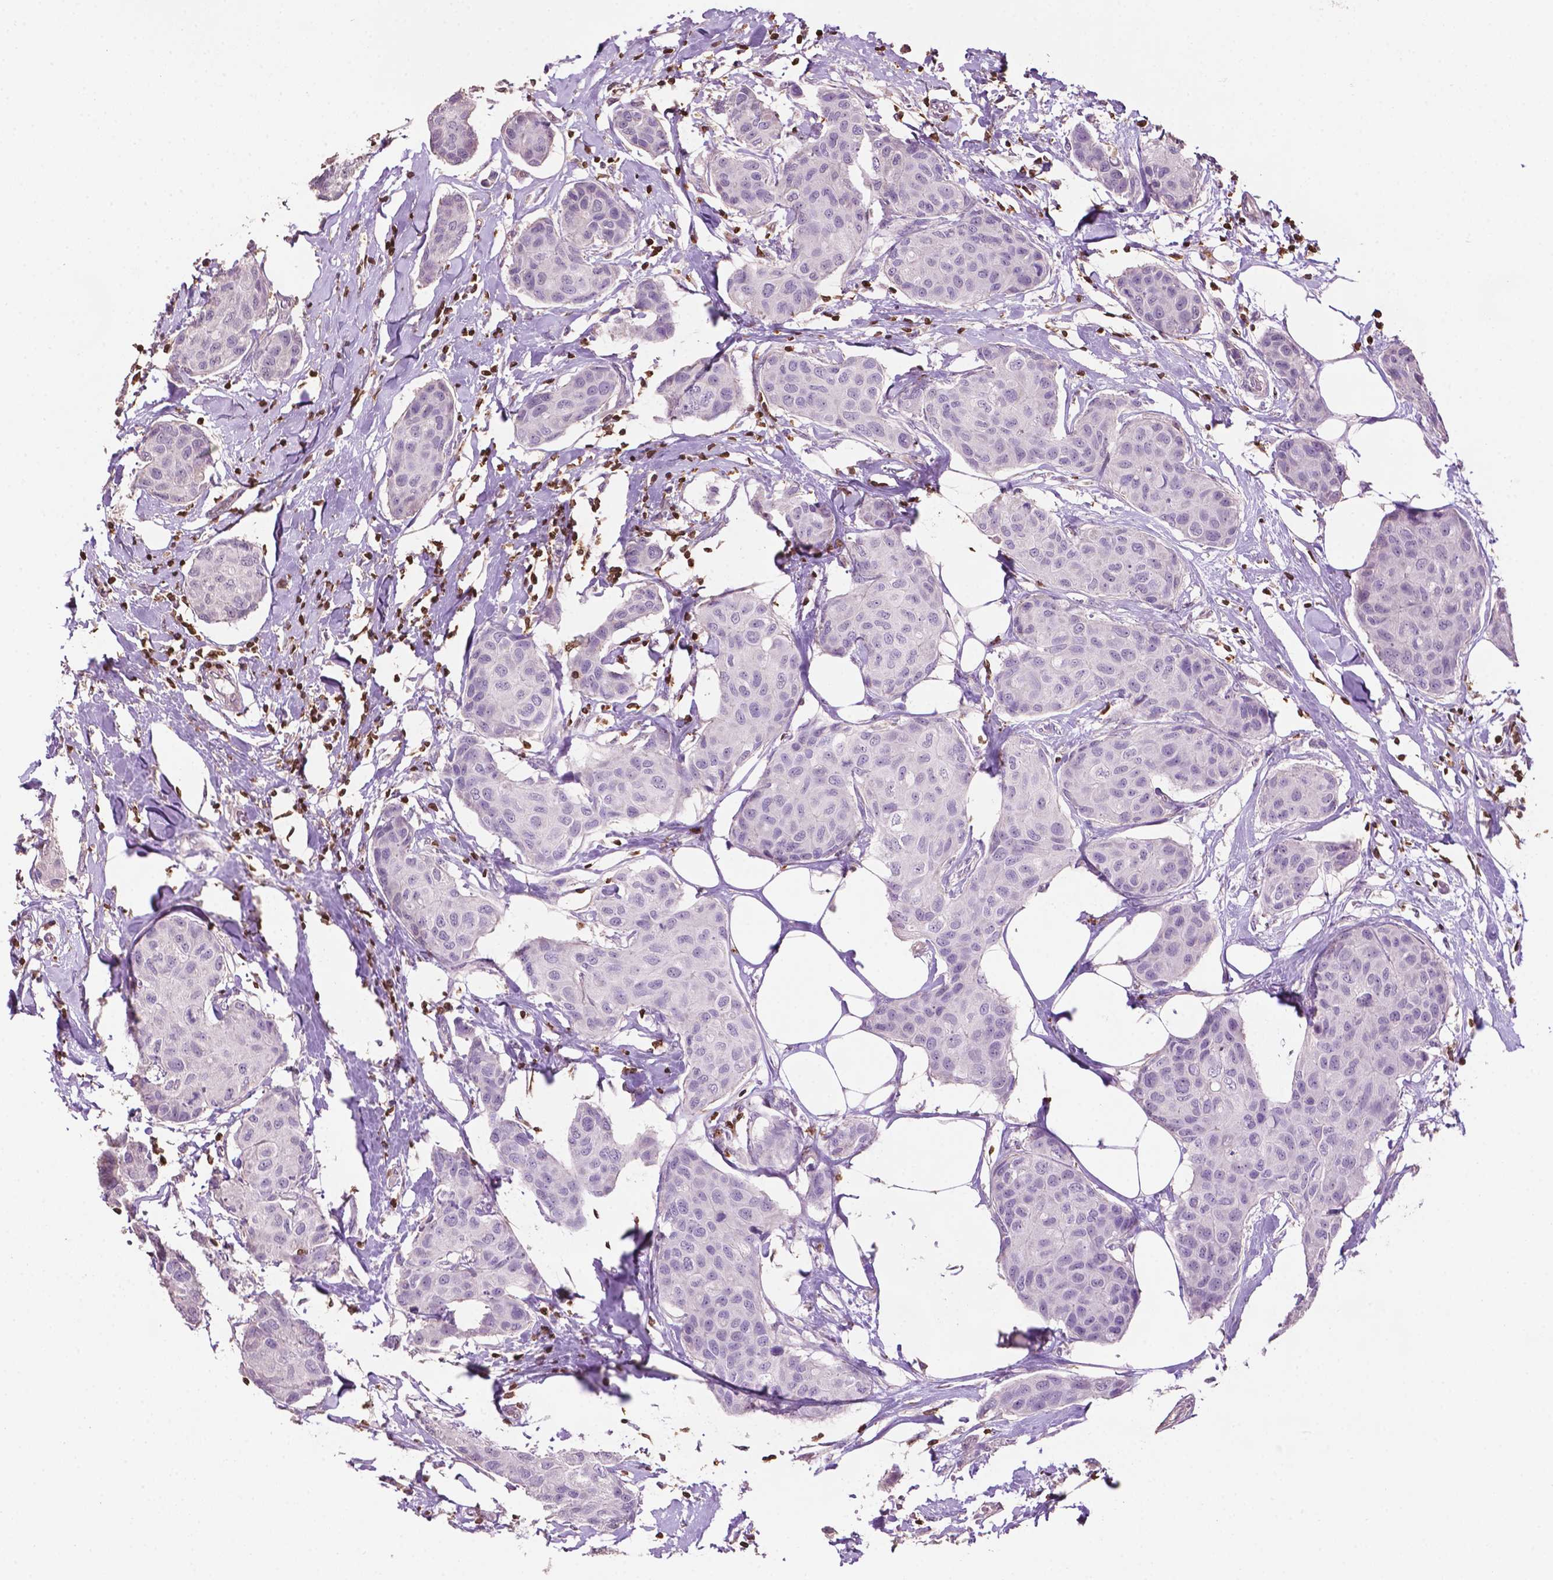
{"staining": {"intensity": "negative", "quantity": "none", "location": "none"}, "tissue": "breast cancer", "cell_type": "Tumor cells", "image_type": "cancer", "snomed": [{"axis": "morphology", "description": "Duct carcinoma"}, {"axis": "topography", "description": "Breast"}], "caption": "Histopathology image shows no significant protein expression in tumor cells of breast infiltrating ductal carcinoma. The staining is performed using DAB brown chromogen with nuclei counter-stained in using hematoxylin.", "gene": "TBC1D10C", "patient": {"sex": "female", "age": 80}}